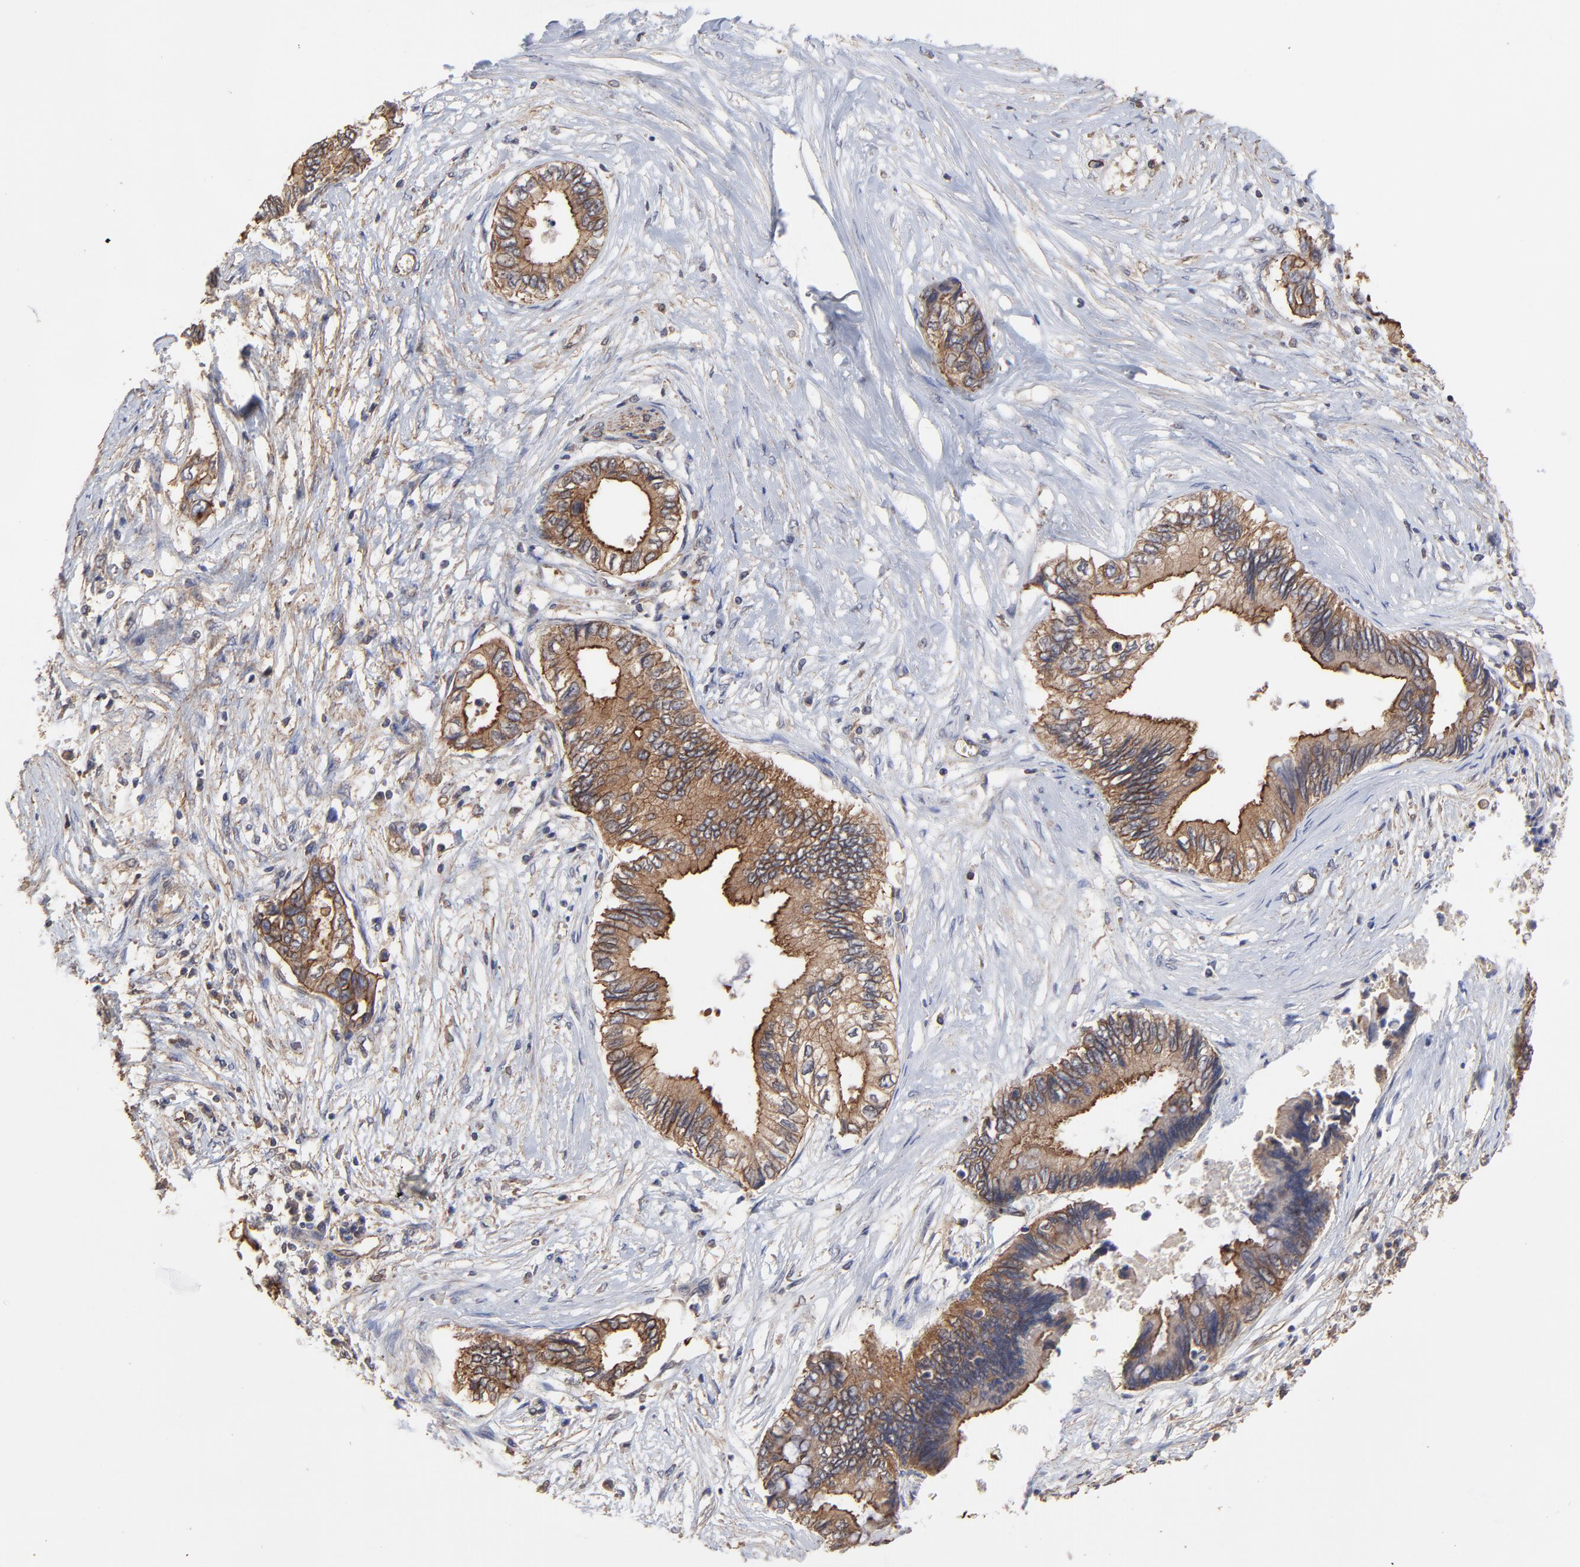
{"staining": {"intensity": "moderate", "quantity": ">75%", "location": "cytoplasmic/membranous"}, "tissue": "pancreatic cancer", "cell_type": "Tumor cells", "image_type": "cancer", "snomed": [{"axis": "morphology", "description": "Adenocarcinoma, NOS"}, {"axis": "topography", "description": "Pancreas"}], "caption": "Pancreatic cancer stained with a brown dye shows moderate cytoplasmic/membranous positive expression in approximately >75% of tumor cells.", "gene": "ARMT1", "patient": {"sex": "female", "age": 66}}